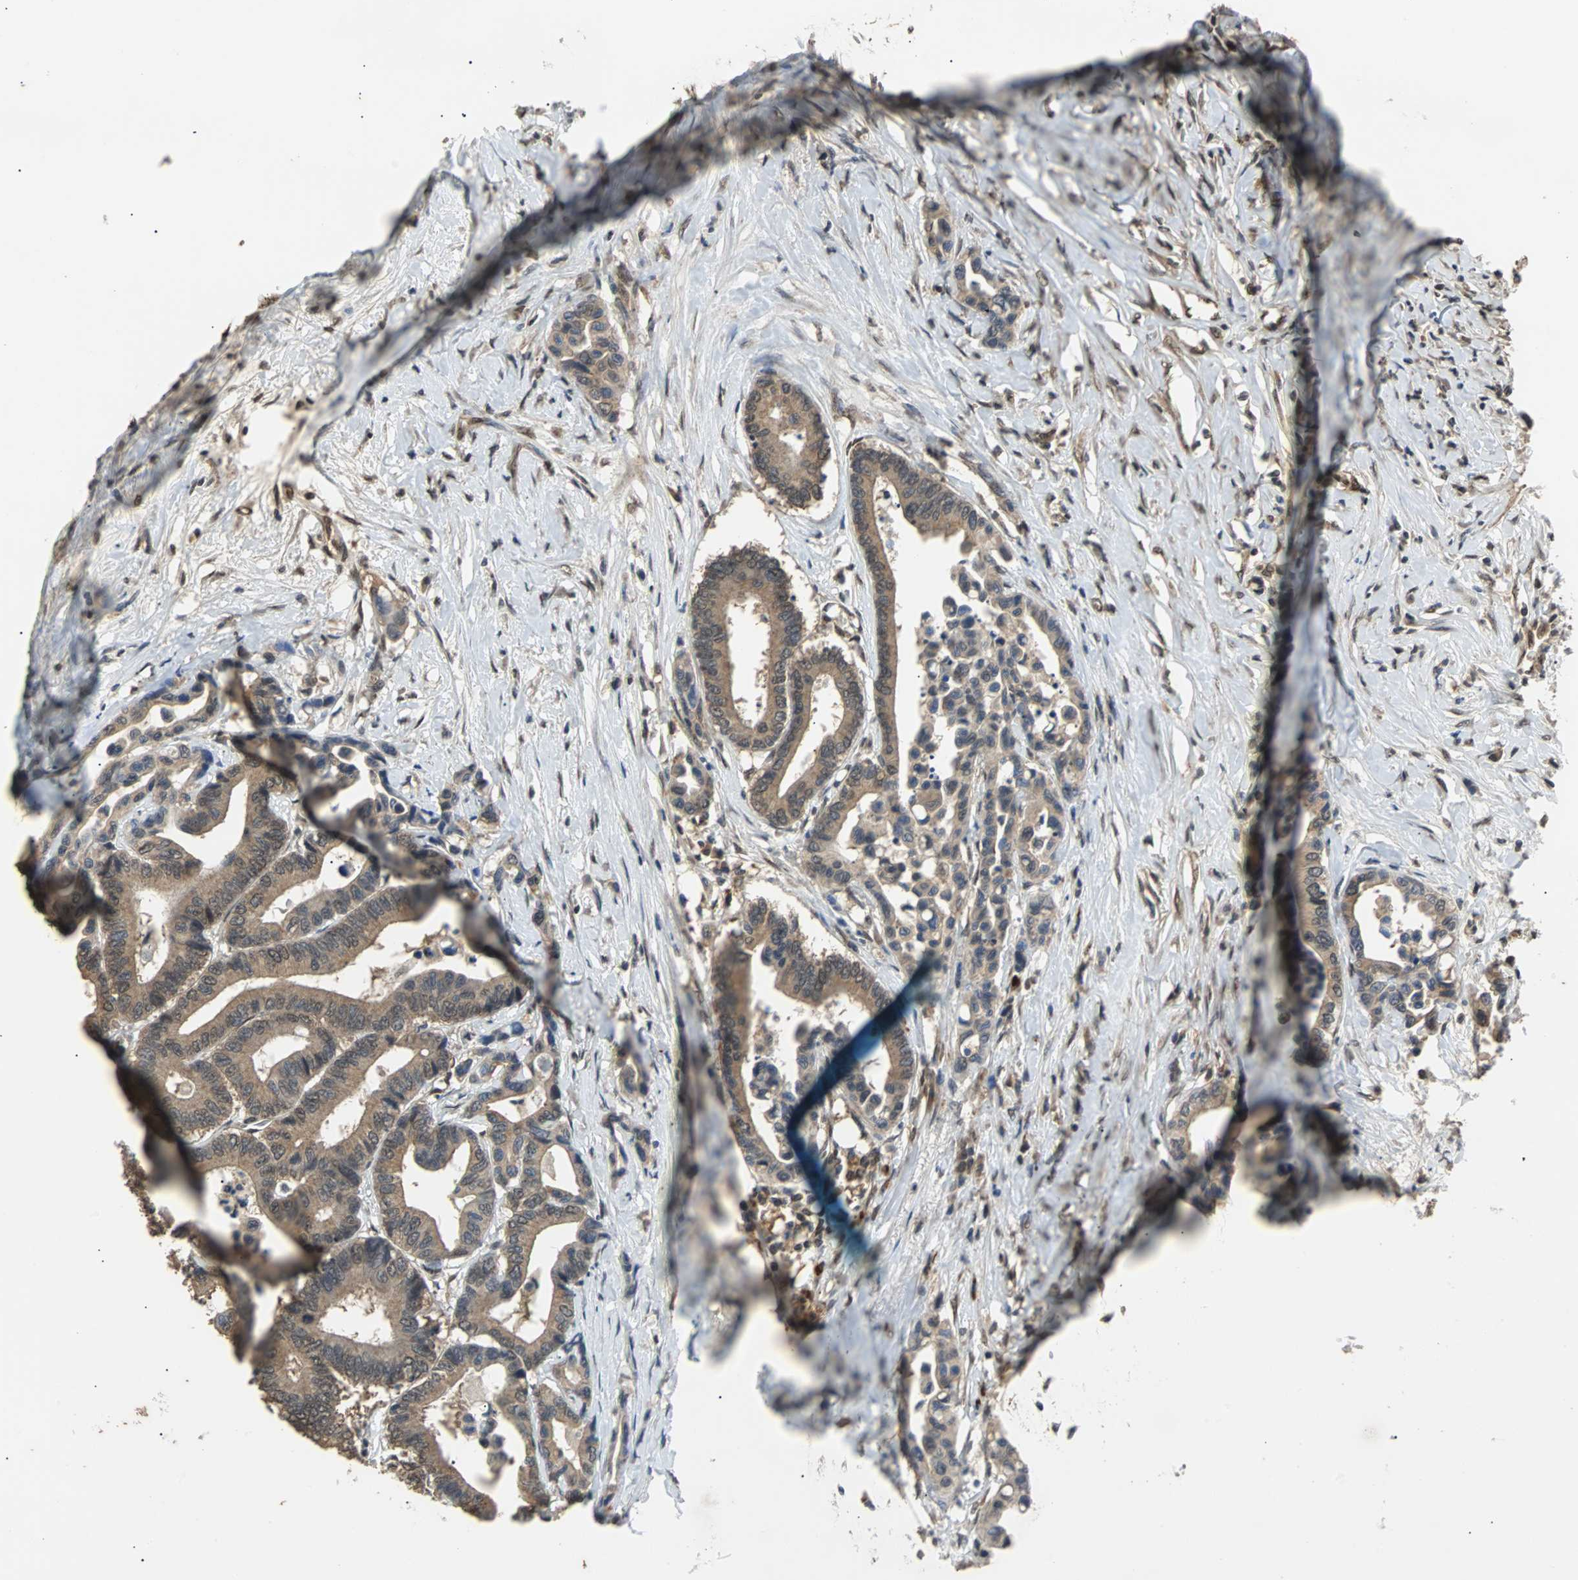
{"staining": {"intensity": "weak", "quantity": ">75%", "location": "cytoplasmic/membranous"}, "tissue": "colorectal cancer", "cell_type": "Tumor cells", "image_type": "cancer", "snomed": [{"axis": "morphology", "description": "Normal tissue, NOS"}, {"axis": "morphology", "description": "Adenocarcinoma, NOS"}, {"axis": "topography", "description": "Colon"}], "caption": "The photomicrograph reveals a brown stain indicating the presence of a protein in the cytoplasmic/membranous of tumor cells in colorectal cancer.", "gene": "PHC1", "patient": {"sex": "male", "age": 82}}